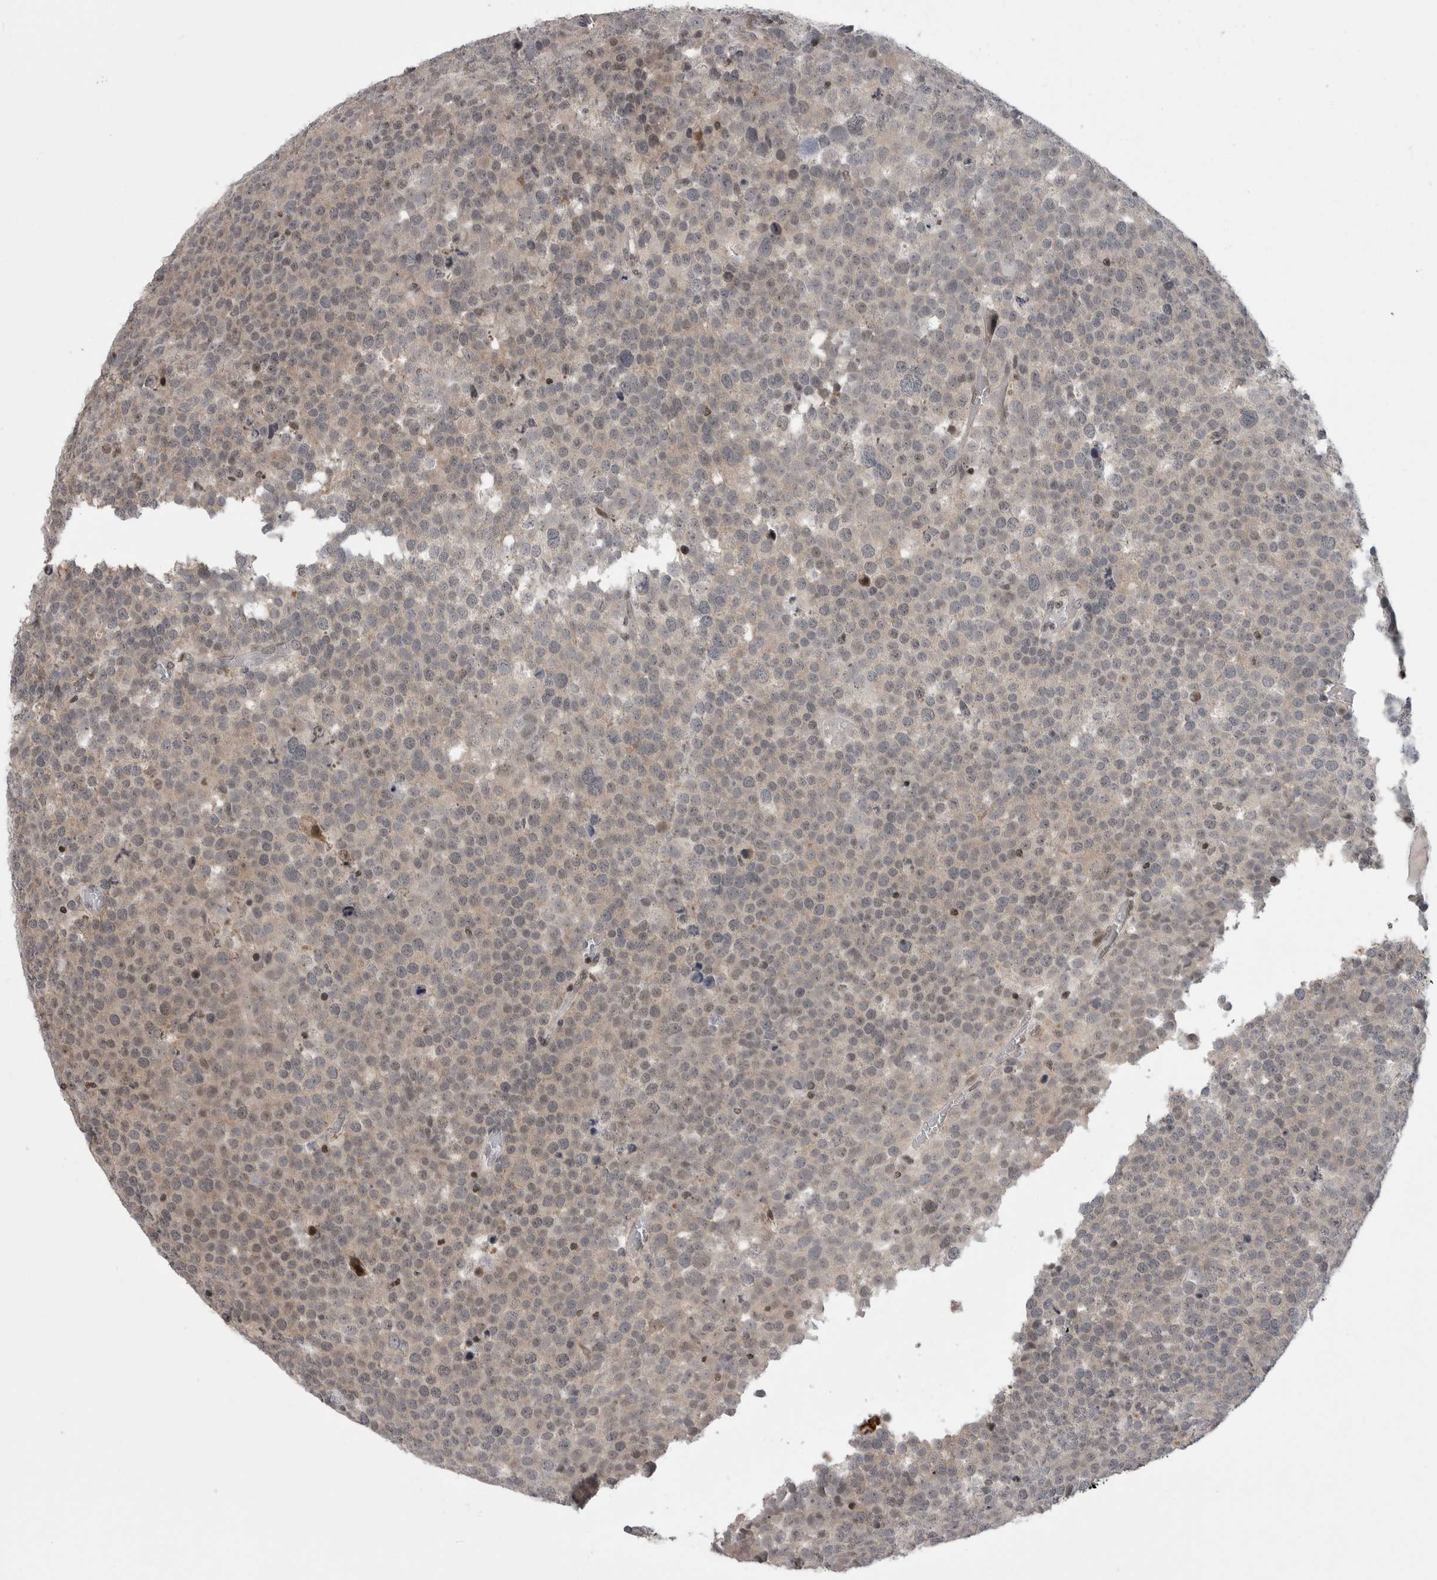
{"staining": {"intensity": "weak", "quantity": "<25%", "location": "nuclear"}, "tissue": "testis cancer", "cell_type": "Tumor cells", "image_type": "cancer", "snomed": [{"axis": "morphology", "description": "Seminoma, NOS"}, {"axis": "topography", "description": "Testis"}], "caption": "Testis cancer (seminoma) stained for a protein using immunohistochemistry exhibits no staining tumor cells.", "gene": "ZBTB11", "patient": {"sex": "male", "age": 71}}